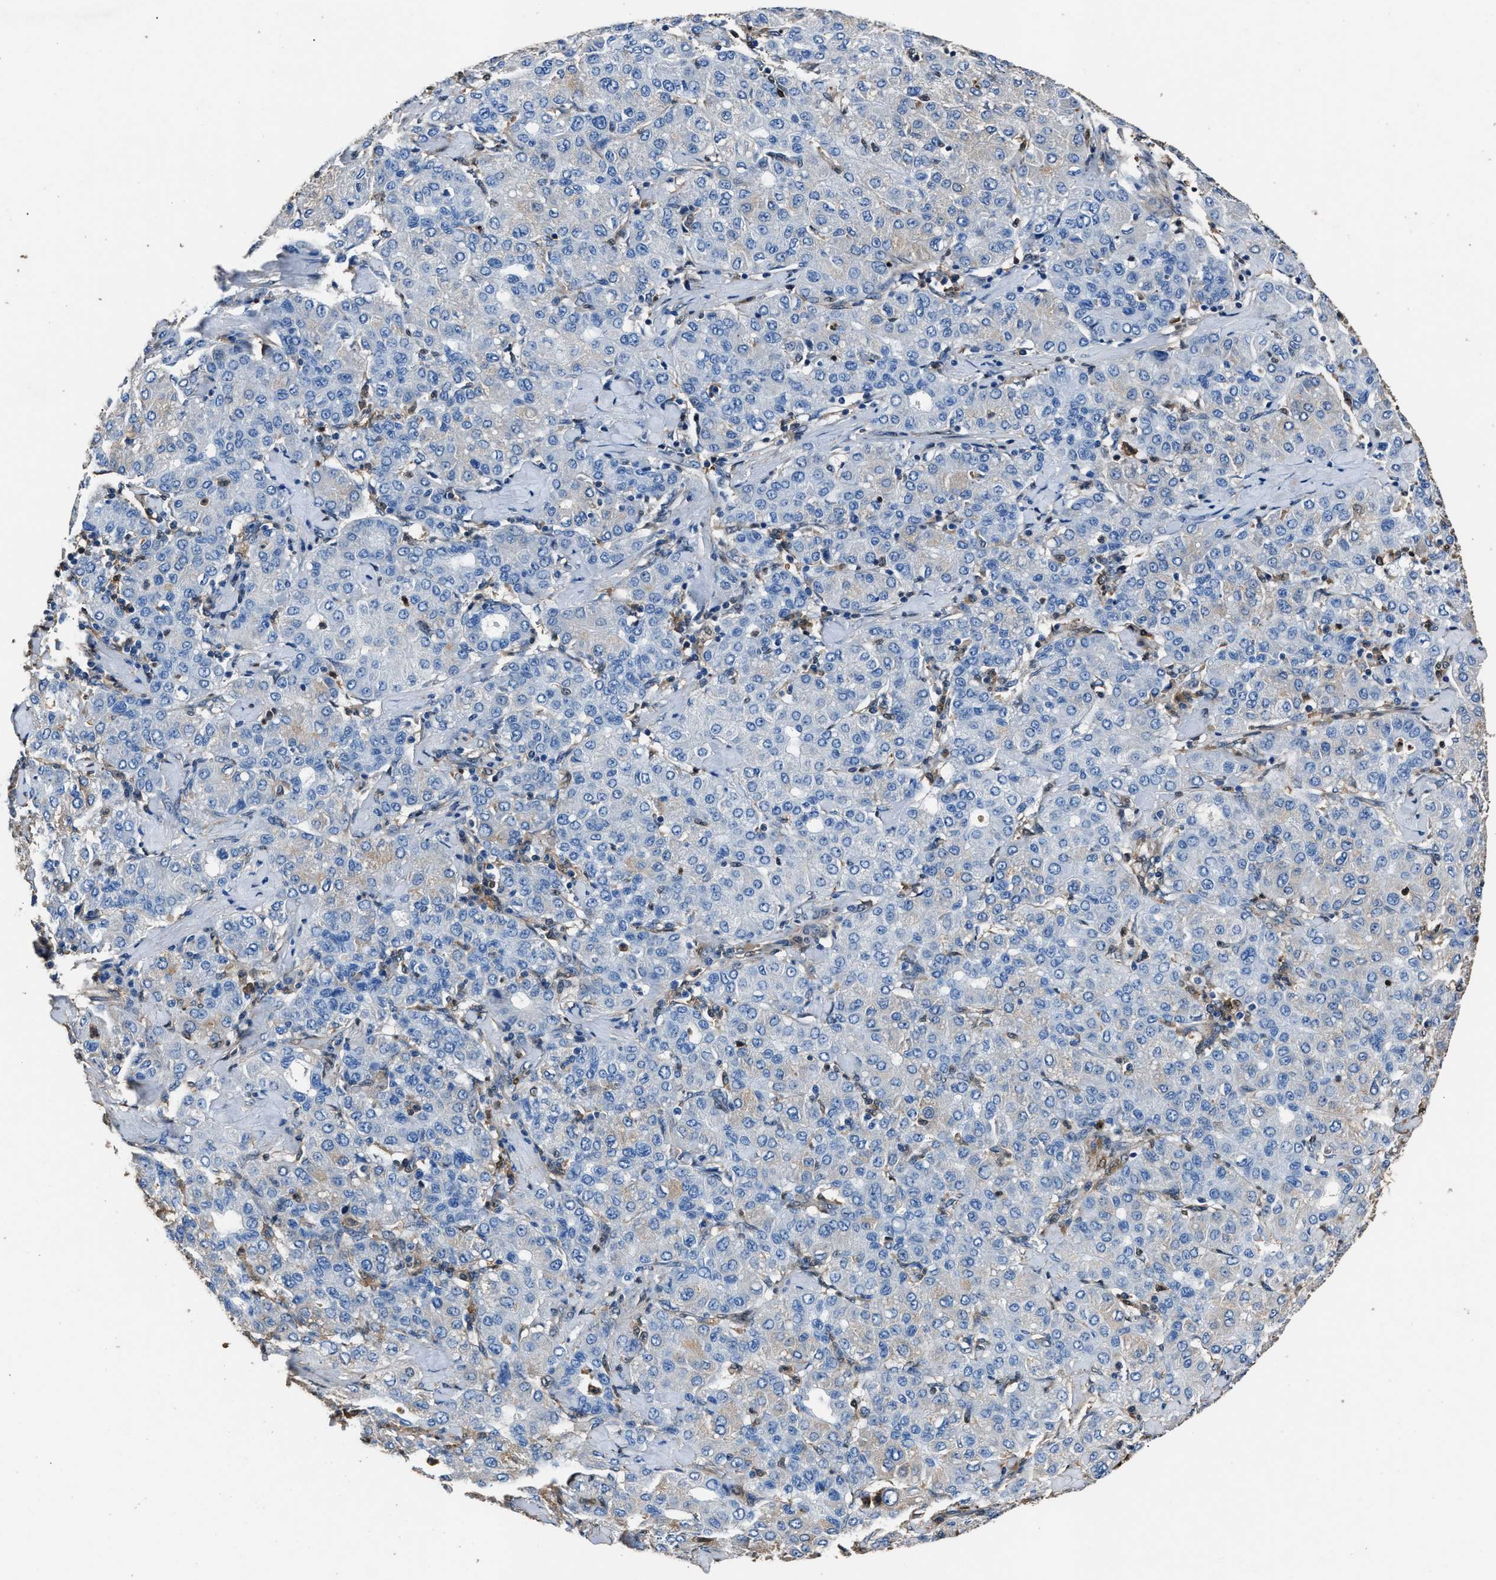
{"staining": {"intensity": "negative", "quantity": "none", "location": "none"}, "tissue": "liver cancer", "cell_type": "Tumor cells", "image_type": "cancer", "snomed": [{"axis": "morphology", "description": "Carcinoma, Hepatocellular, NOS"}, {"axis": "topography", "description": "Liver"}], "caption": "Photomicrograph shows no significant protein positivity in tumor cells of liver cancer (hepatocellular carcinoma).", "gene": "GSTP1", "patient": {"sex": "male", "age": 65}}